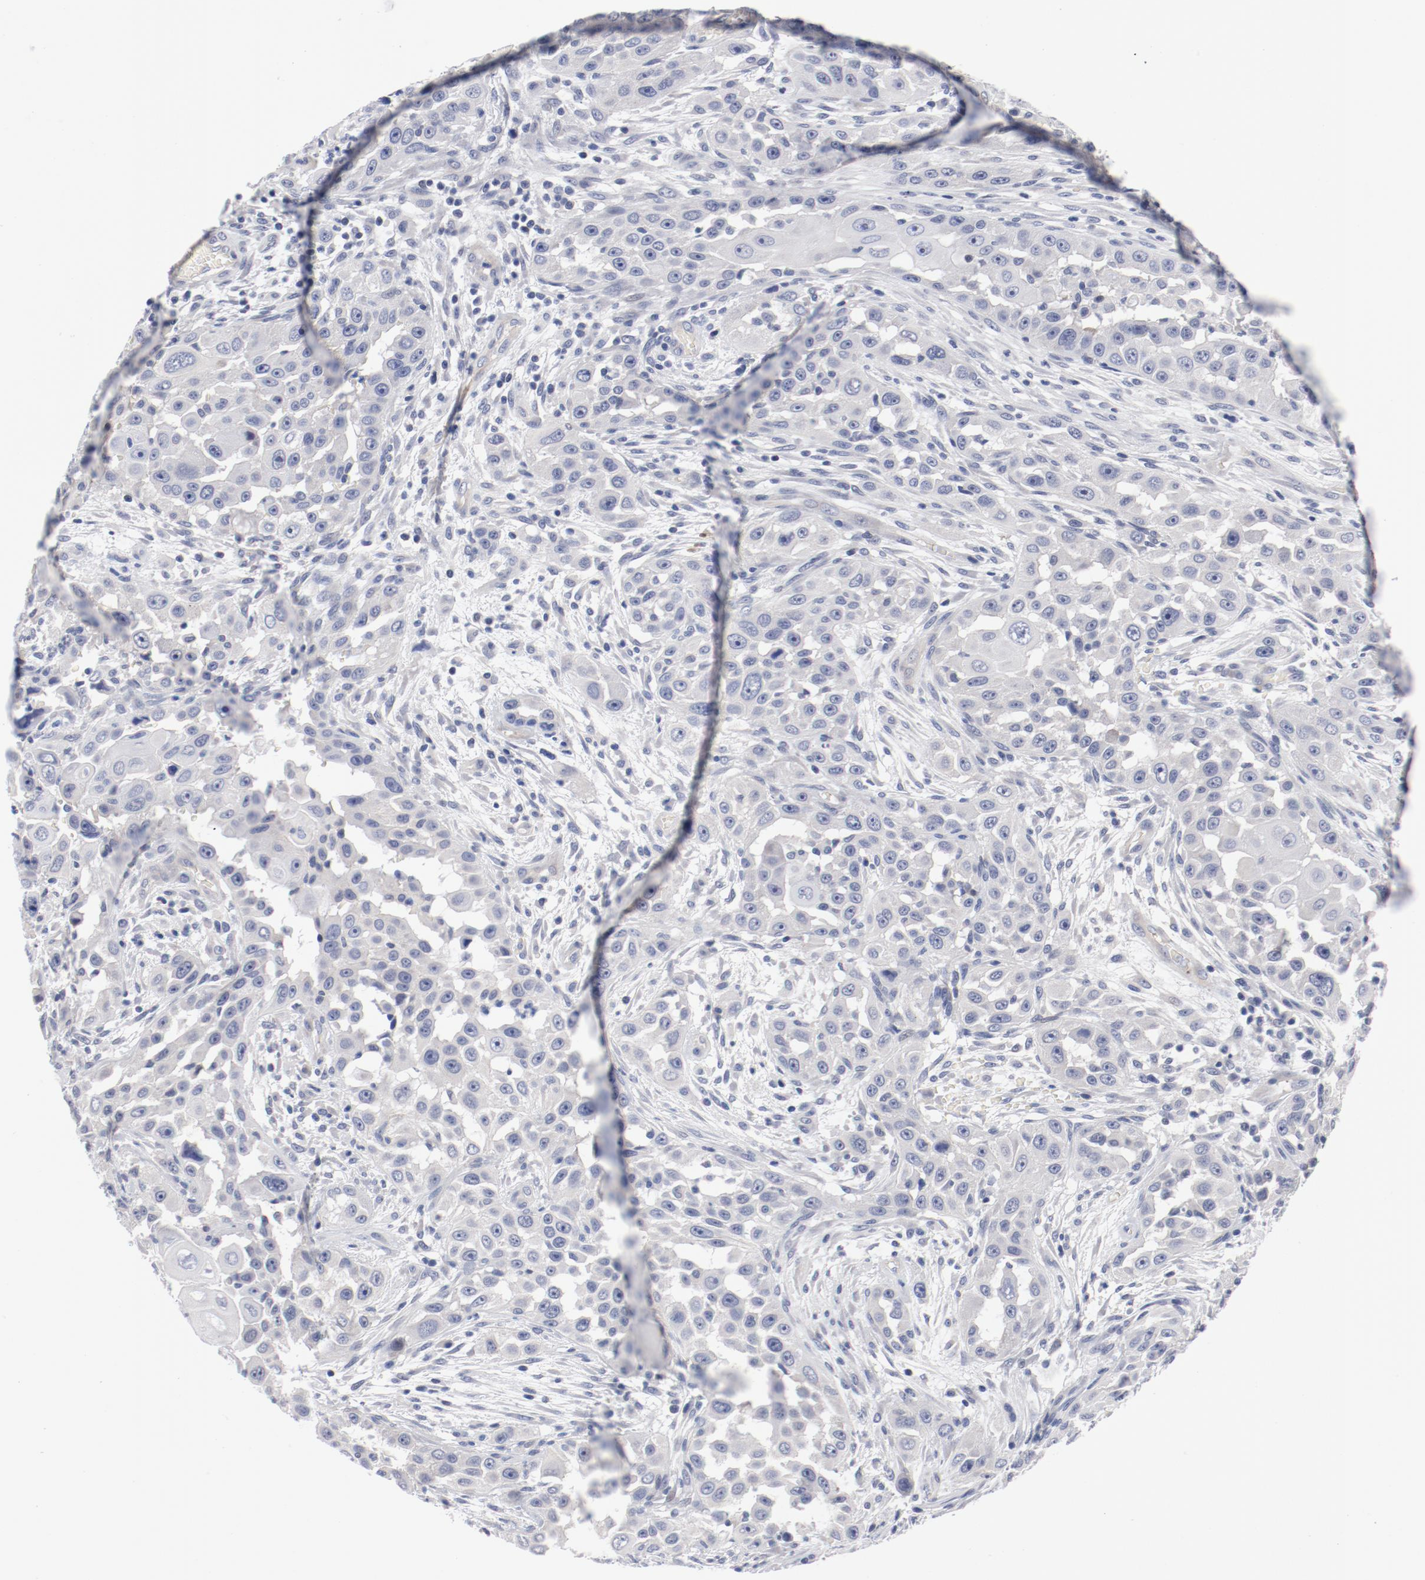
{"staining": {"intensity": "negative", "quantity": "none", "location": "none"}, "tissue": "head and neck cancer", "cell_type": "Tumor cells", "image_type": "cancer", "snomed": [{"axis": "morphology", "description": "Carcinoma, NOS"}, {"axis": "topography", "description": "Head-Neck"}], "caption": "IHC of carcinoma (head and neck) shows no positivity in tumor cells.", "gene": "KCNK13", "patient": {"sex": "male", "age": 87}}